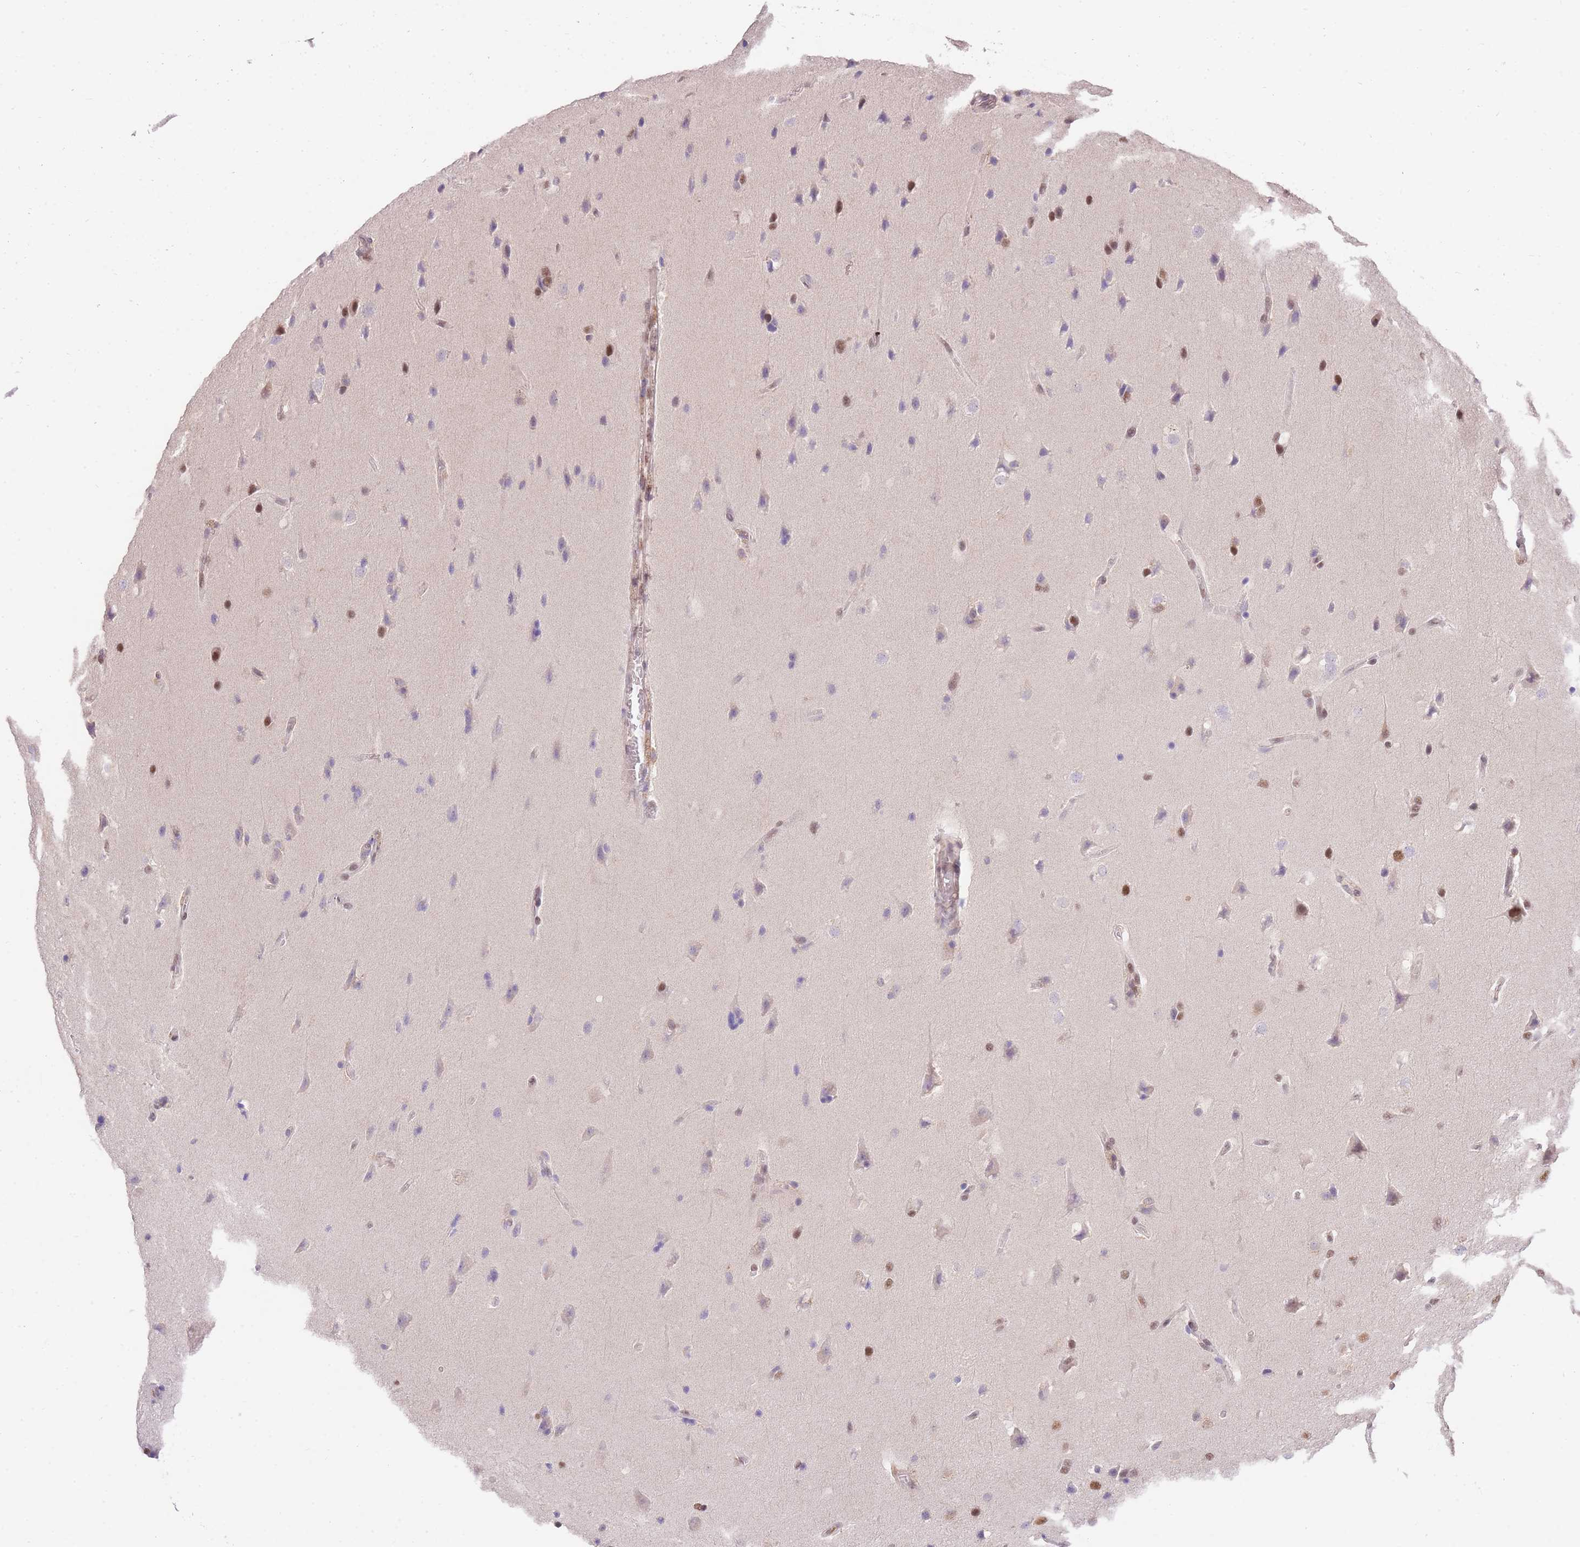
{"staining": {"intensity": "moderate", "quantity": "25%-75%", "location": "nuclear"}, "tissue": "glioma", "cell_type": "Tumor cells", "image_type": "cancer", "snomed": [{"axis": "morphology", "description": "Glioma, malignant, Low grade"}, {"axis": "topography", "description": "Brain"}], "caption": "Human malignant glioma (low-grade) stained with a brown dye demonstrates moderate nuclear positive expression in about 25%-75% of tumor cells.", "gene": "UBXN7", "patient": {"sex": "female", "age": 37}}